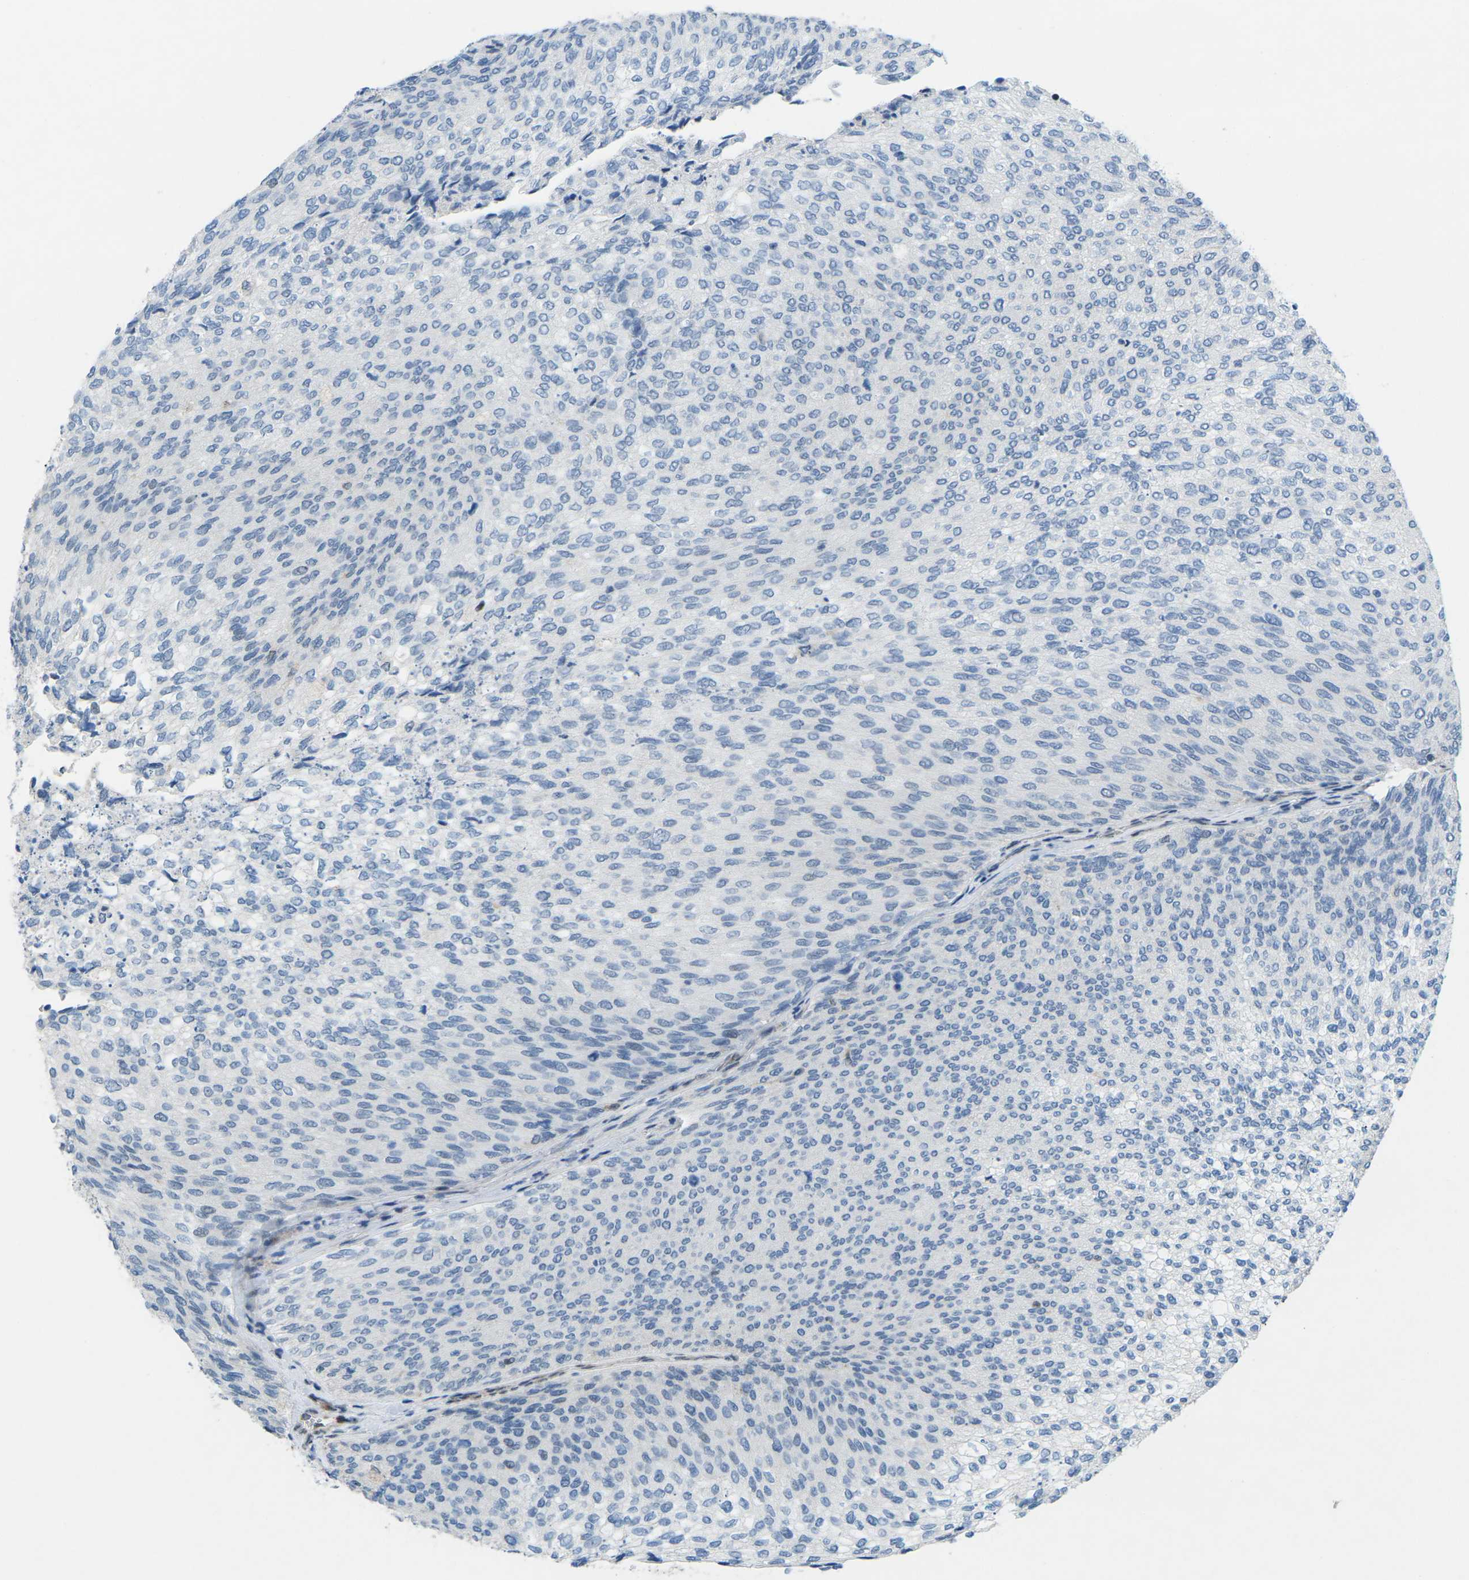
{"staining": {"intensity": "negative", "quantity": "none", "location": "none"}, "tissue": "urothelial cancer", "cell_type": "Tumor cells", "image_type": "cancer", "snomed": [{"axis": "morphology", "description": "Urothelial carcinoma, Low grade"}, {"axis": "topography", "description": "Urinary bladder"}], "caption": "DAB (3,3'-diaminobenzidine) immunohistochemical staining of low-grade urothelial carcinoma reveals no significant positivity in tumor cells.", "gene": "MBNL1", "patient": {"sex": "female", "age": 79}}